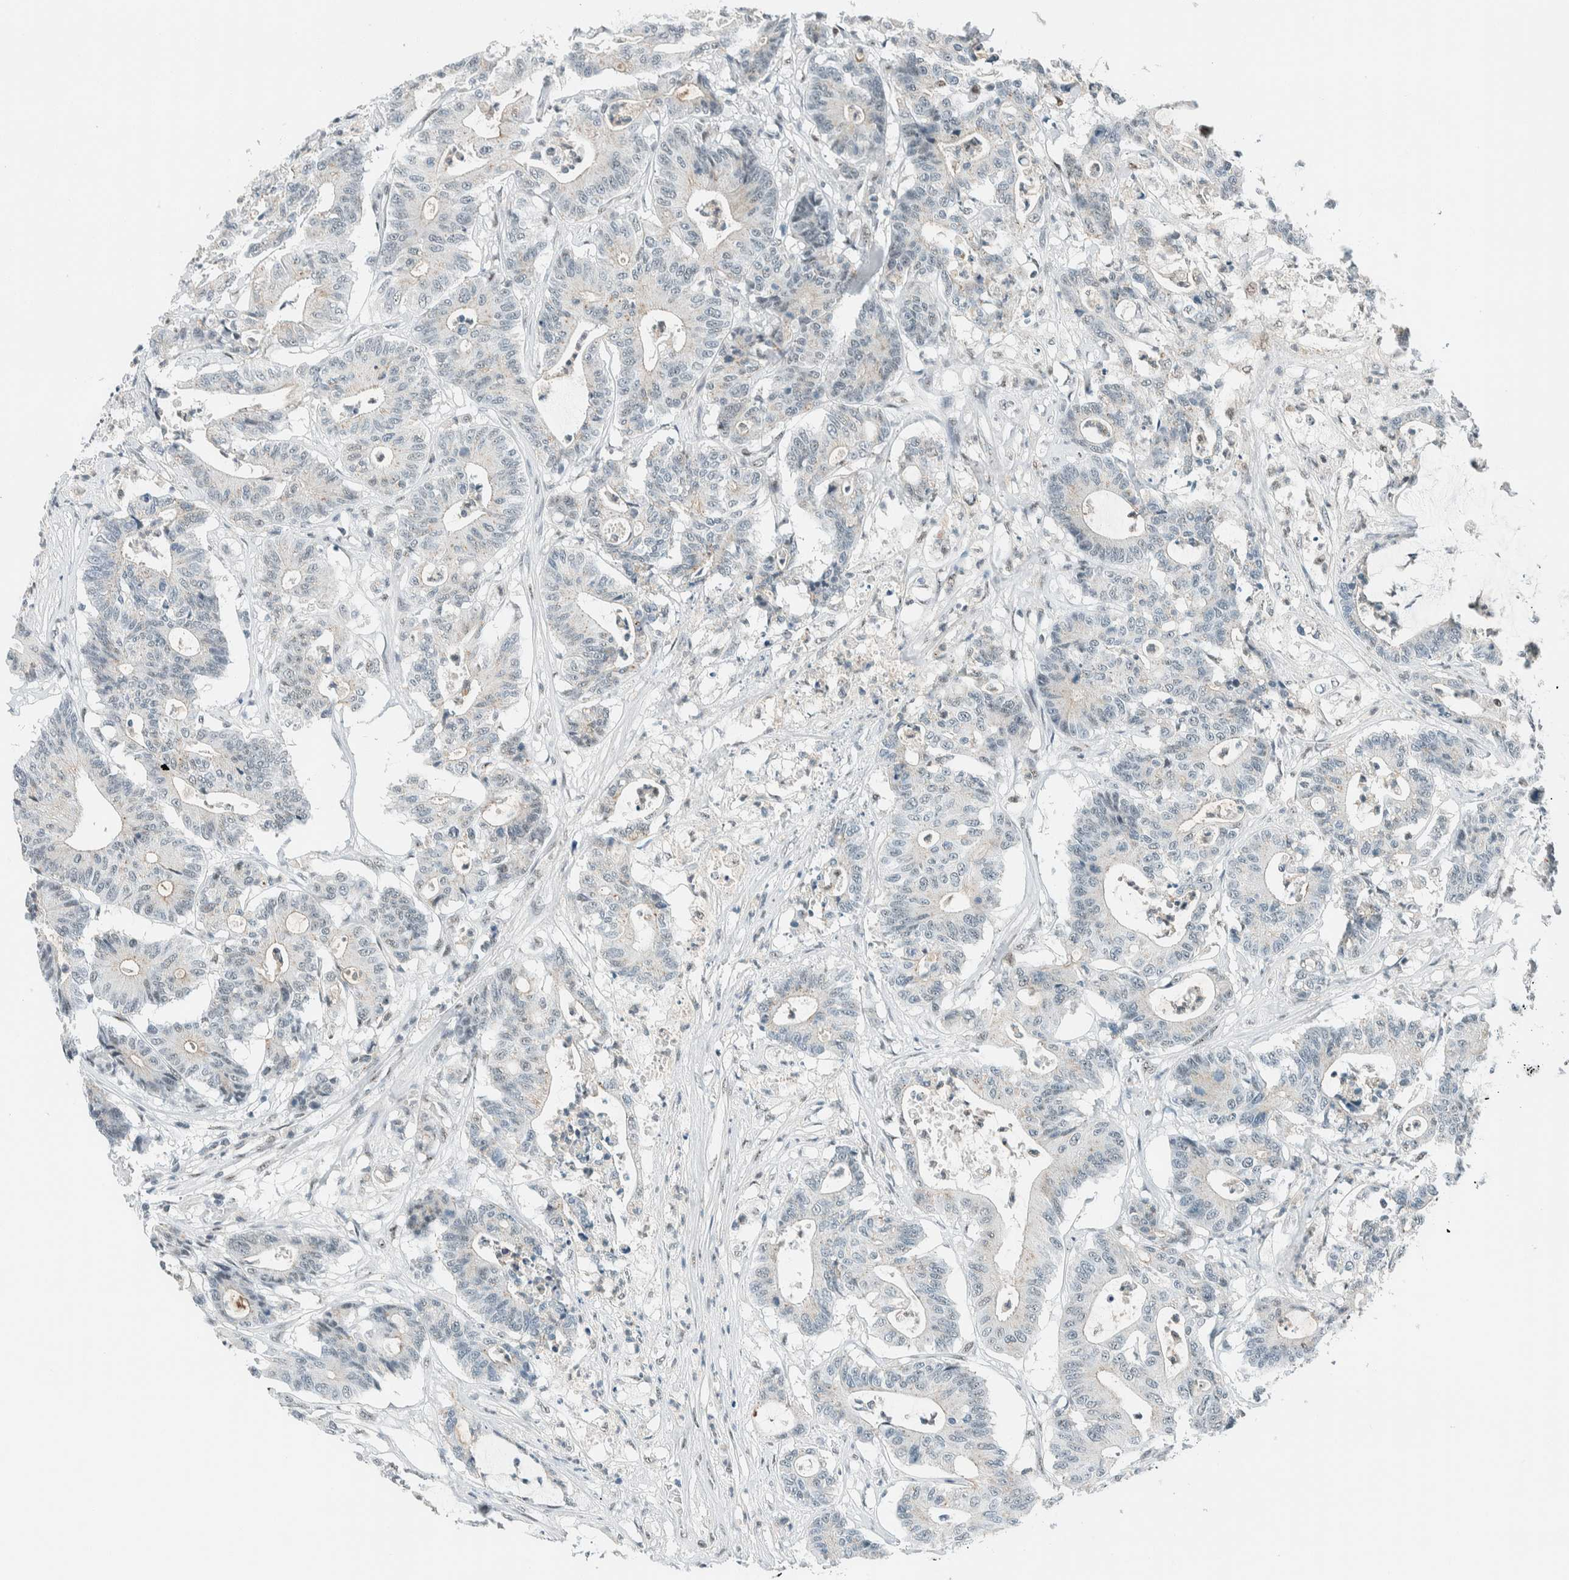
{"staining": {"intensity": "negative", "quantity": "none", "location": "none"}, "tissue": "colorectal cancer", "cell_type": "Tumor cells", "image_type": "cancer", "snomed": [{"axis": "morphology", "description": "Adenocarcinoma, NOS"}, {"axis": "topography", "description": "Colon"}], "caption": "Immunohistochemistry photomicrograph of neoplastic tissue: human colorectal cancer (adenocarcinoma) stained with DAB shows no significant protein staining in tumor cells.", "gene": "CYSRT1", "patient": {"sex": "female", "age": 84}}